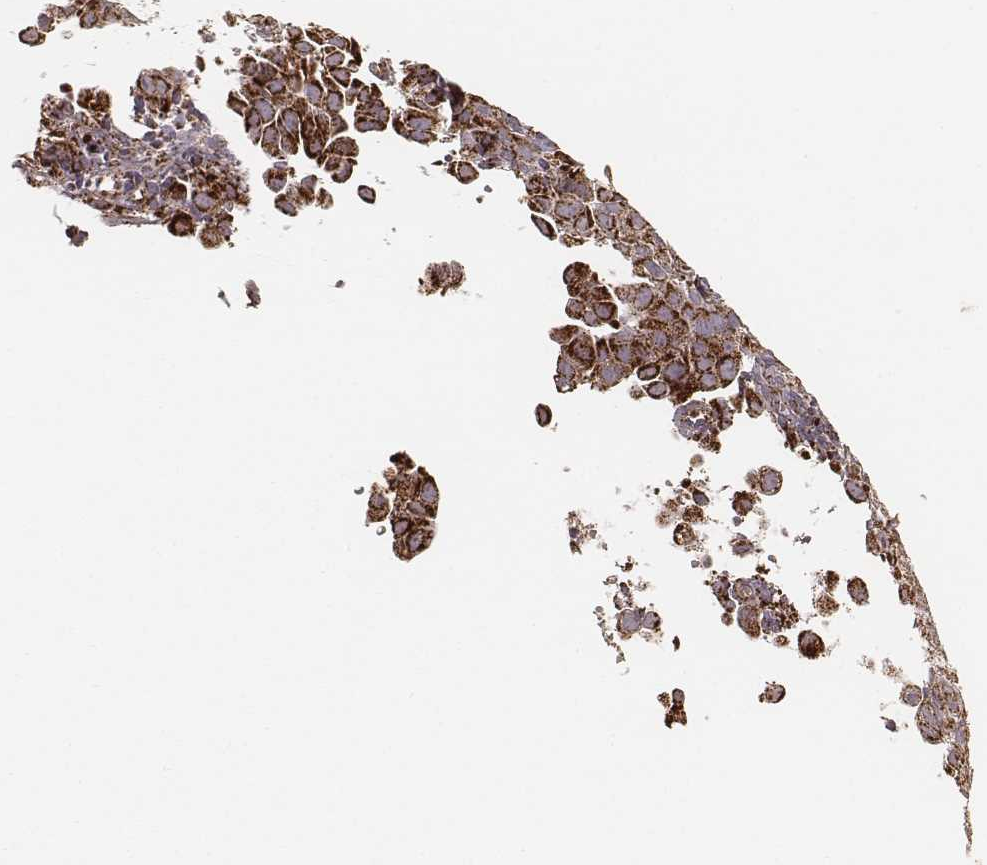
{"staining": {"intensity": "strong", "quantity": ">75%", "location": "cytoplasmic/membranous"}, "tissue": "cervical cancer", "cell_type": "Tumor cells", "image_type": "cancer", "snomed": [{"axis": "morphology", "description": "Squamous cell carcinoma, NOS"}, {"axis": "topography", "description": "Cervix"}], "caption": "Protein expression analysis of cervical cancer reveals strong cytoplasmic/membranous positivity in about >75% of tumor cells. The staining was performed using DAB to visualize the protein expression in brown, while the nuclei were stained in blue with hematoxylin (Magnification: 20x).", "gene": "CS", "patient": {"sex": "female", "age": 55}}